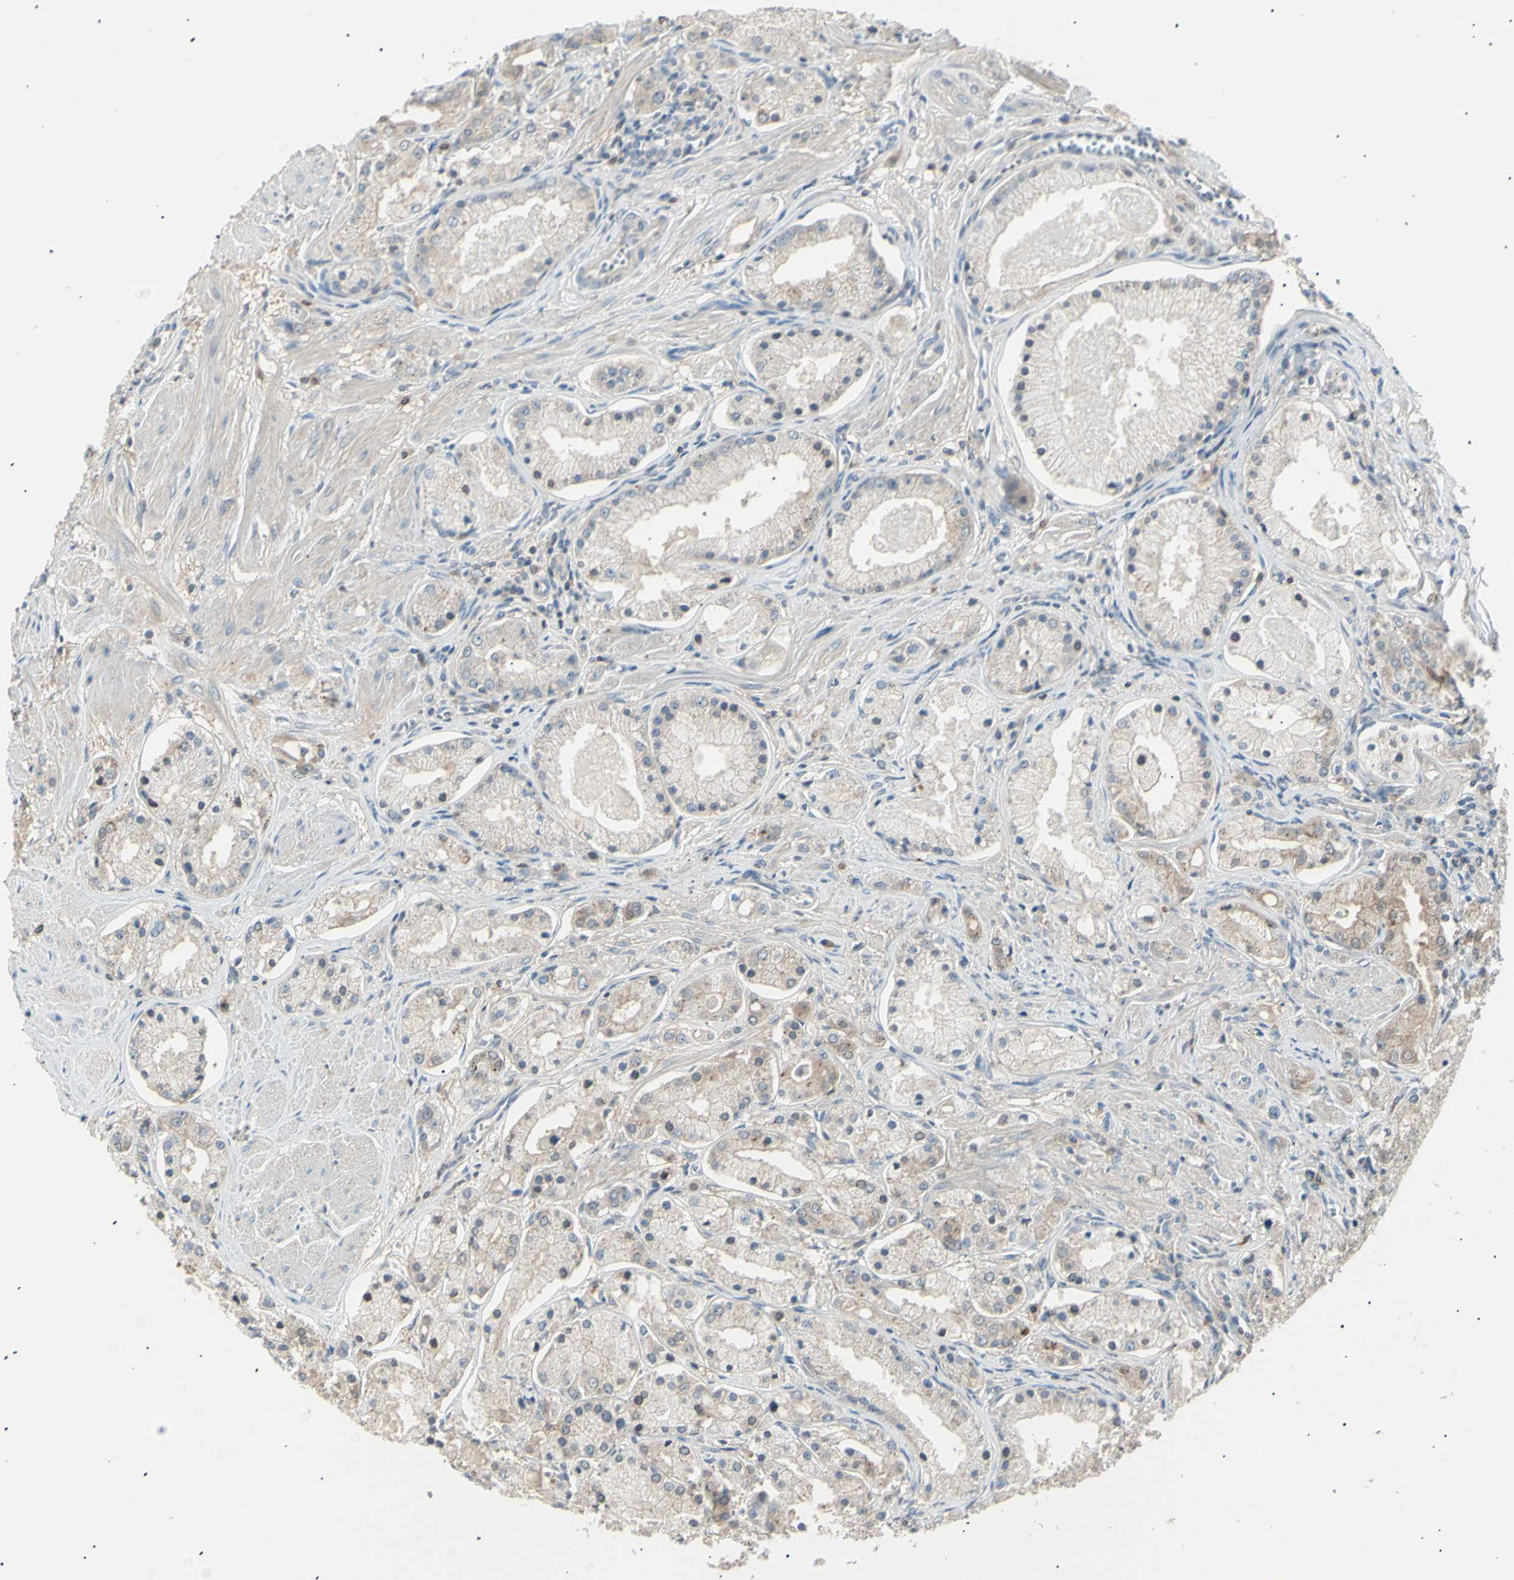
{"staining": {"intensity": "weak", "quantity": "25%-75%", "location": "cytoplasmic/membranous"}, "tissue": "prostate cancer", "cell_type": "Tumor cells", "image_type": "cancer", "snomed": [{"axis": "morphology", "description": "Adenocarcinoma, High grade"}, {"axis": "topography", "description": "Prostate"}], "caption": "Prostate adenocarcinoma (high-grade) stained with immunohistochemistry reveals weak cytoplasmic/membranous positivity in about 25%-75% of tumor cells.", "gene": "LHPP", "patient": {"sex": "male", "age": 66}}